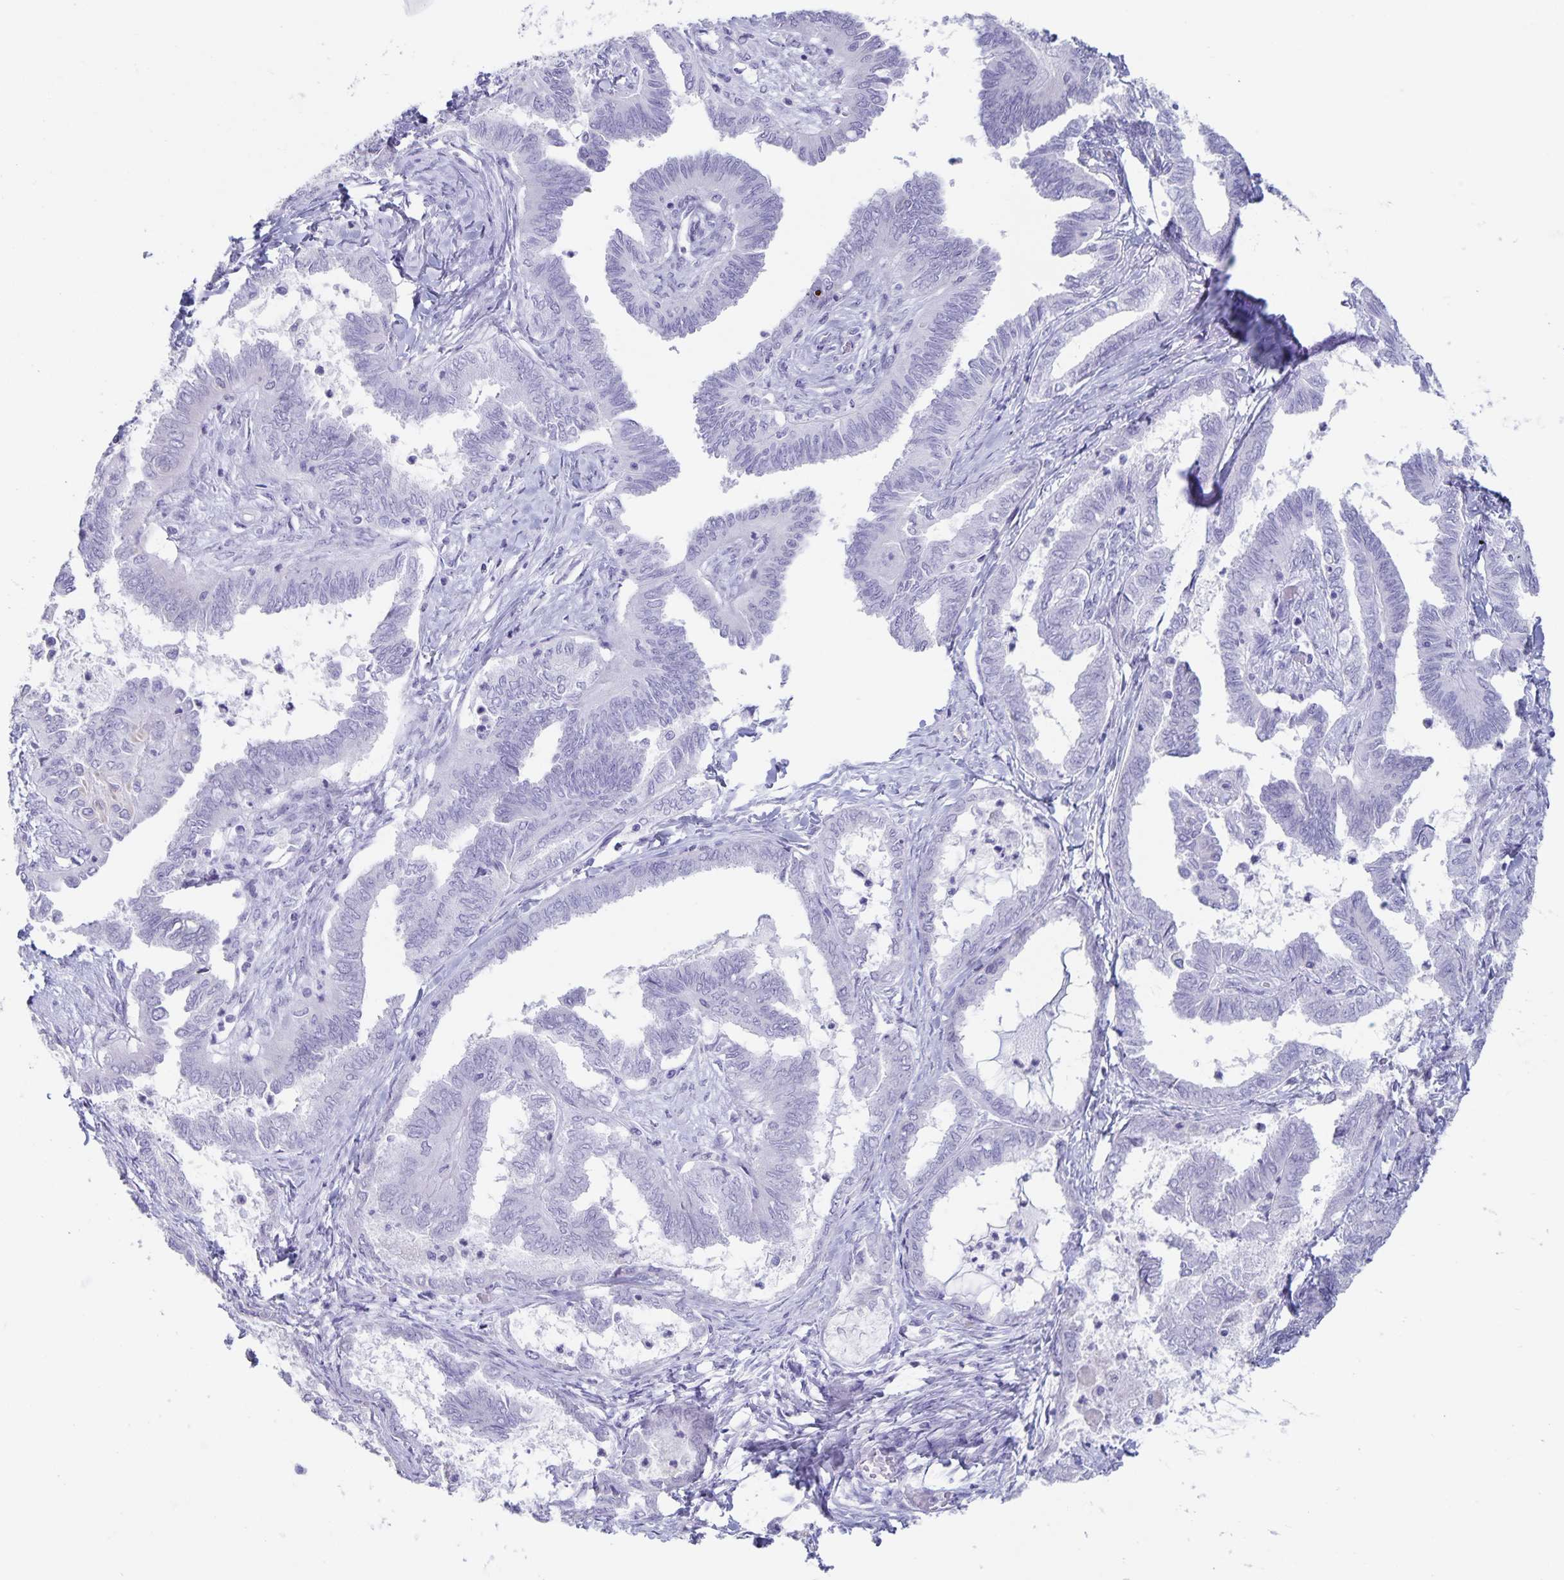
{"staining": {"intensity": "negative", "quantity": "none", "location": "none"}, "tissue": "ovarian cancer", "cell_type": "Tumor cells", "image_type": "cancer", "snomed": [{"axis": "morphology", "description": "Carcinoma, endometroid"}, {"axis": "topography", "description": "Ovary"}], "caption": "Endometroid carcinoma (ovarian) stained for a protein using immunohistochemistry (IHC) displays no positivity tumor cells.", "gene": "AQP4", "patient": {"sex": "female", "age": 70}}